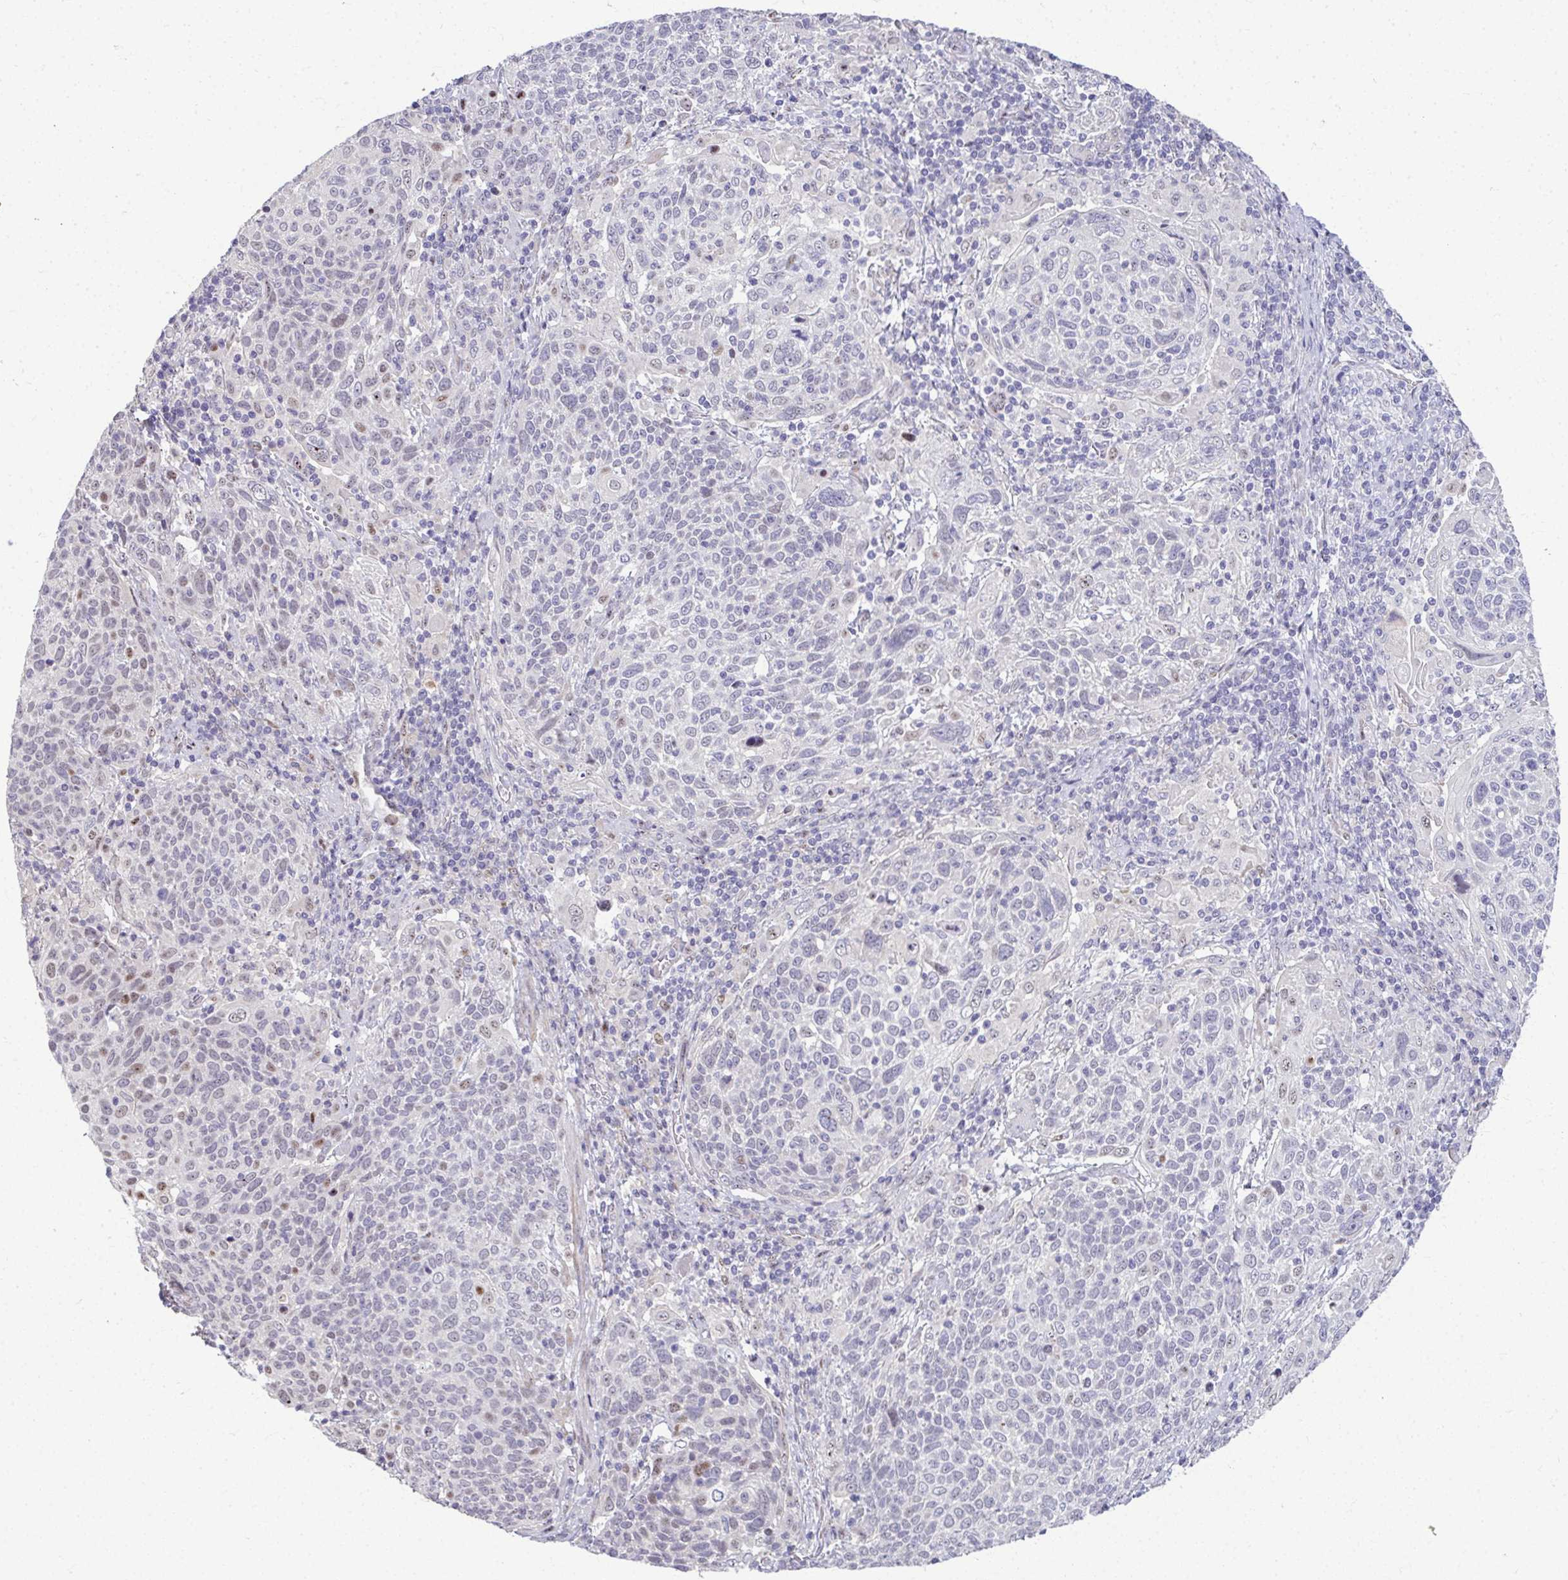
{"staining": {"intensity": "weak", "quantity": "<25%", "location": "nuclear"}, "tissue": "cervical cancer", "cell_type": "Tumor cells", "image_type": "cancer", "snomed": [{"axis": "morphology", "description": "Squamous cell carcinoma, NOS"}, {"axis": "topography", "description": "Cervix"}], "caption": "A photomicrograph of squamous cell carcinoma (cervical) stained for a protein exhibits no brown staining in tumor cells.", "gene": "ODF1", "patient": {"sex": "female", "age": 61}}